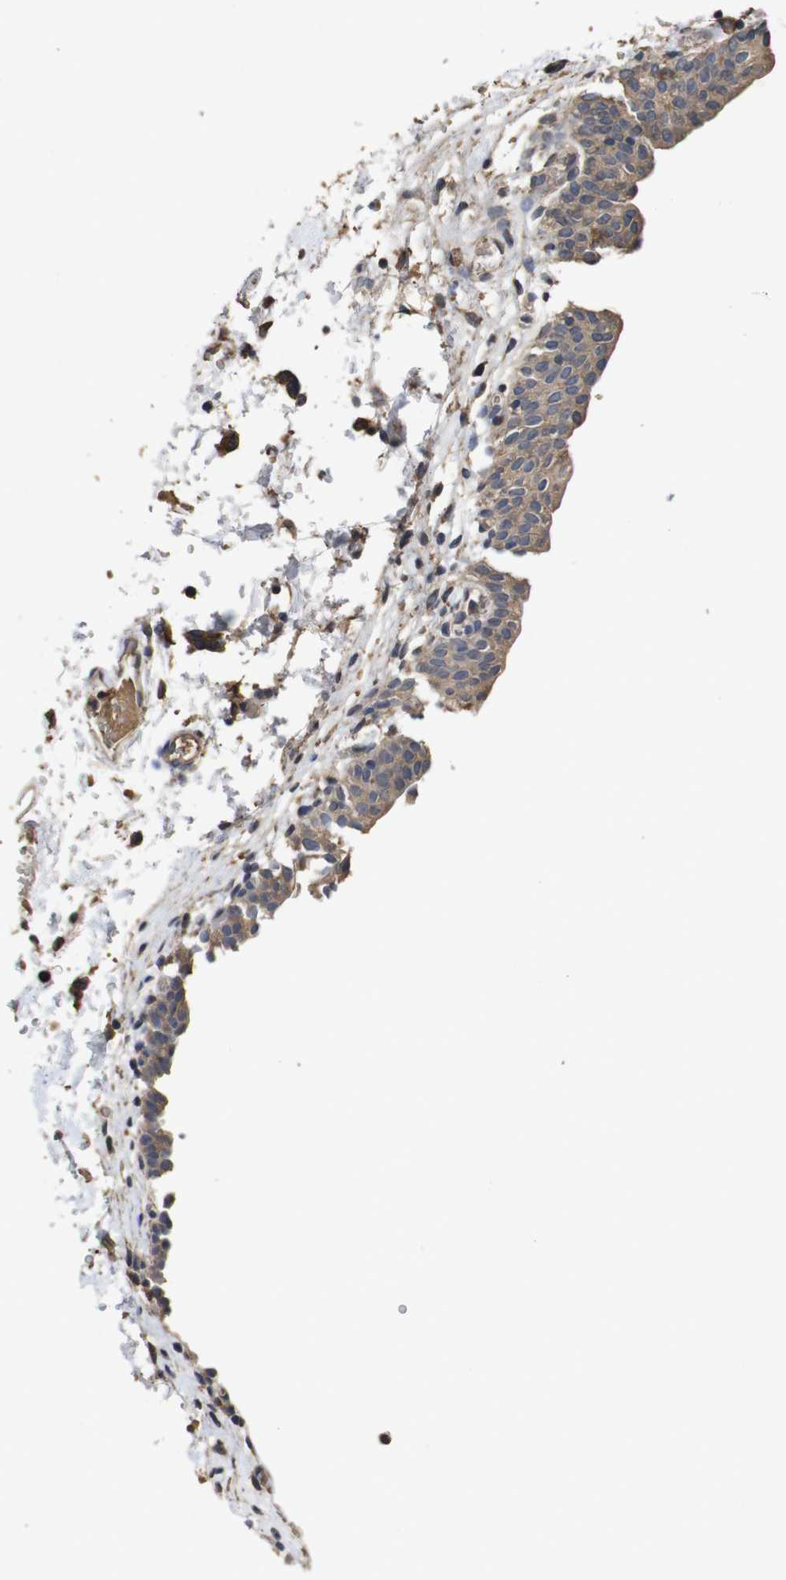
{"staining": {"intensity": "weak", "quantity": ">75%", "location": "cytoplasmic/membranous"}, "tissue": "urinary bladder", "cell_type": "Urothelial cells", "image_type": "normal", "snomed": [{"axis": "morphology", "description": "Normal tissue, NOS"}, {"axis": "topography", "description": "Urinary bladder"}], "caption": "Protein expression analysis of benign human urinary bladder reveals weak cytoplasmic/membranous positivity in approximately >75% of urothelial cells. The staining was performed using DAB to visualize the protein expression in brown, while the nuclei were stained in blue with hematoxylin (Magnification: 20x).", "gene": "ARHGAP24", "patient": {"sex": "male", "age": 55}}